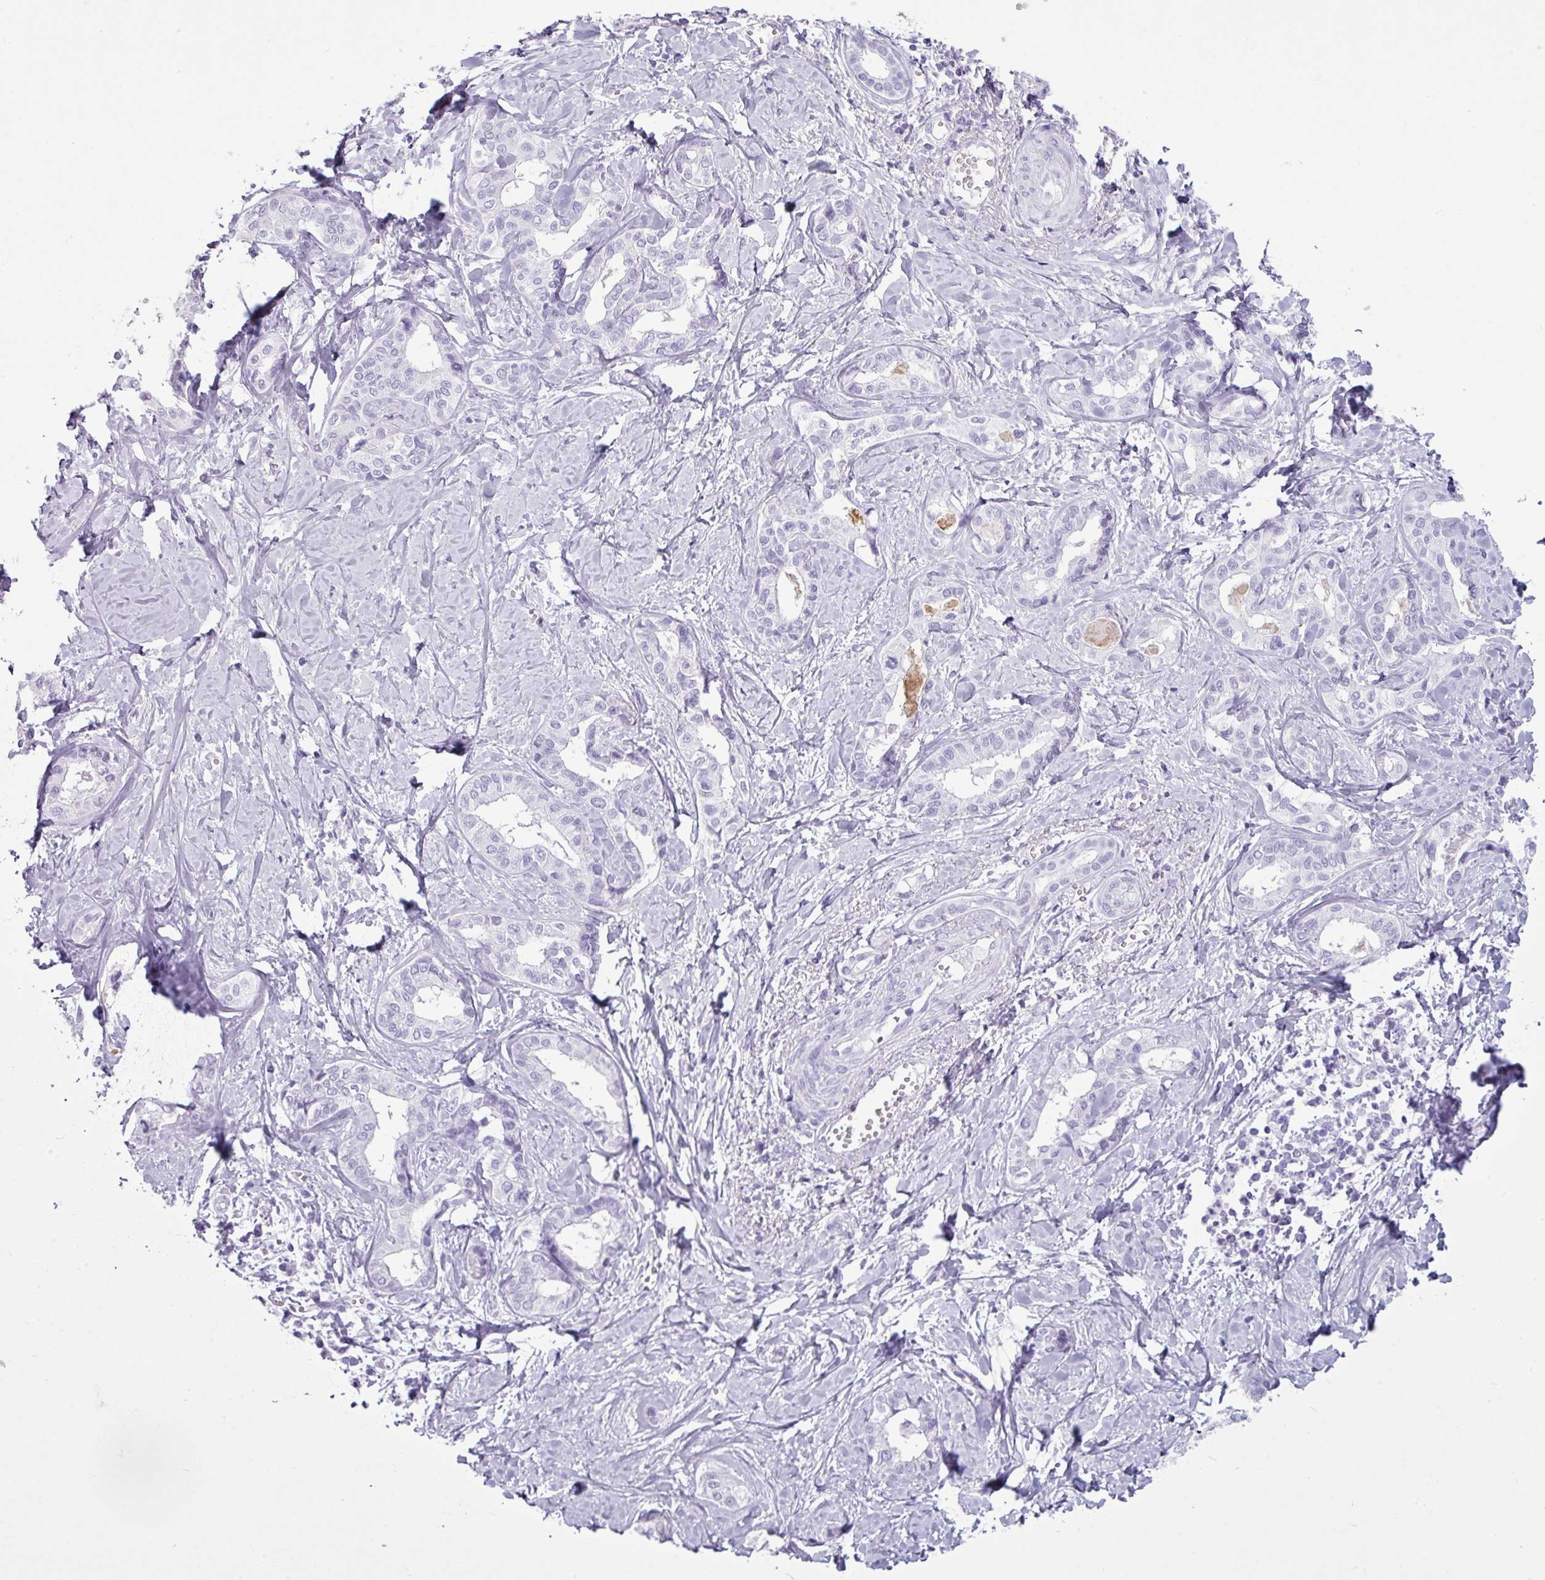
{"staining": {"intensity": "negative", "quantity": "none", "location": "none"}, "tissue": "liver cancer", "cell_type": "Tumor cells", "image_type": "cancer", "snomed": [{"axis": "morphology", "description": "Cholangiocarcinoma"}, {"axis": "topography", "description": "Liver"}], "caption": "Liver cancer (cholangiocarcinoma) stained for a protein using immunohistochemistry (IHC) displays no staining tumor cells.", "gene": "AMY1B", "patient": {"sex": "female", "age": 77}}